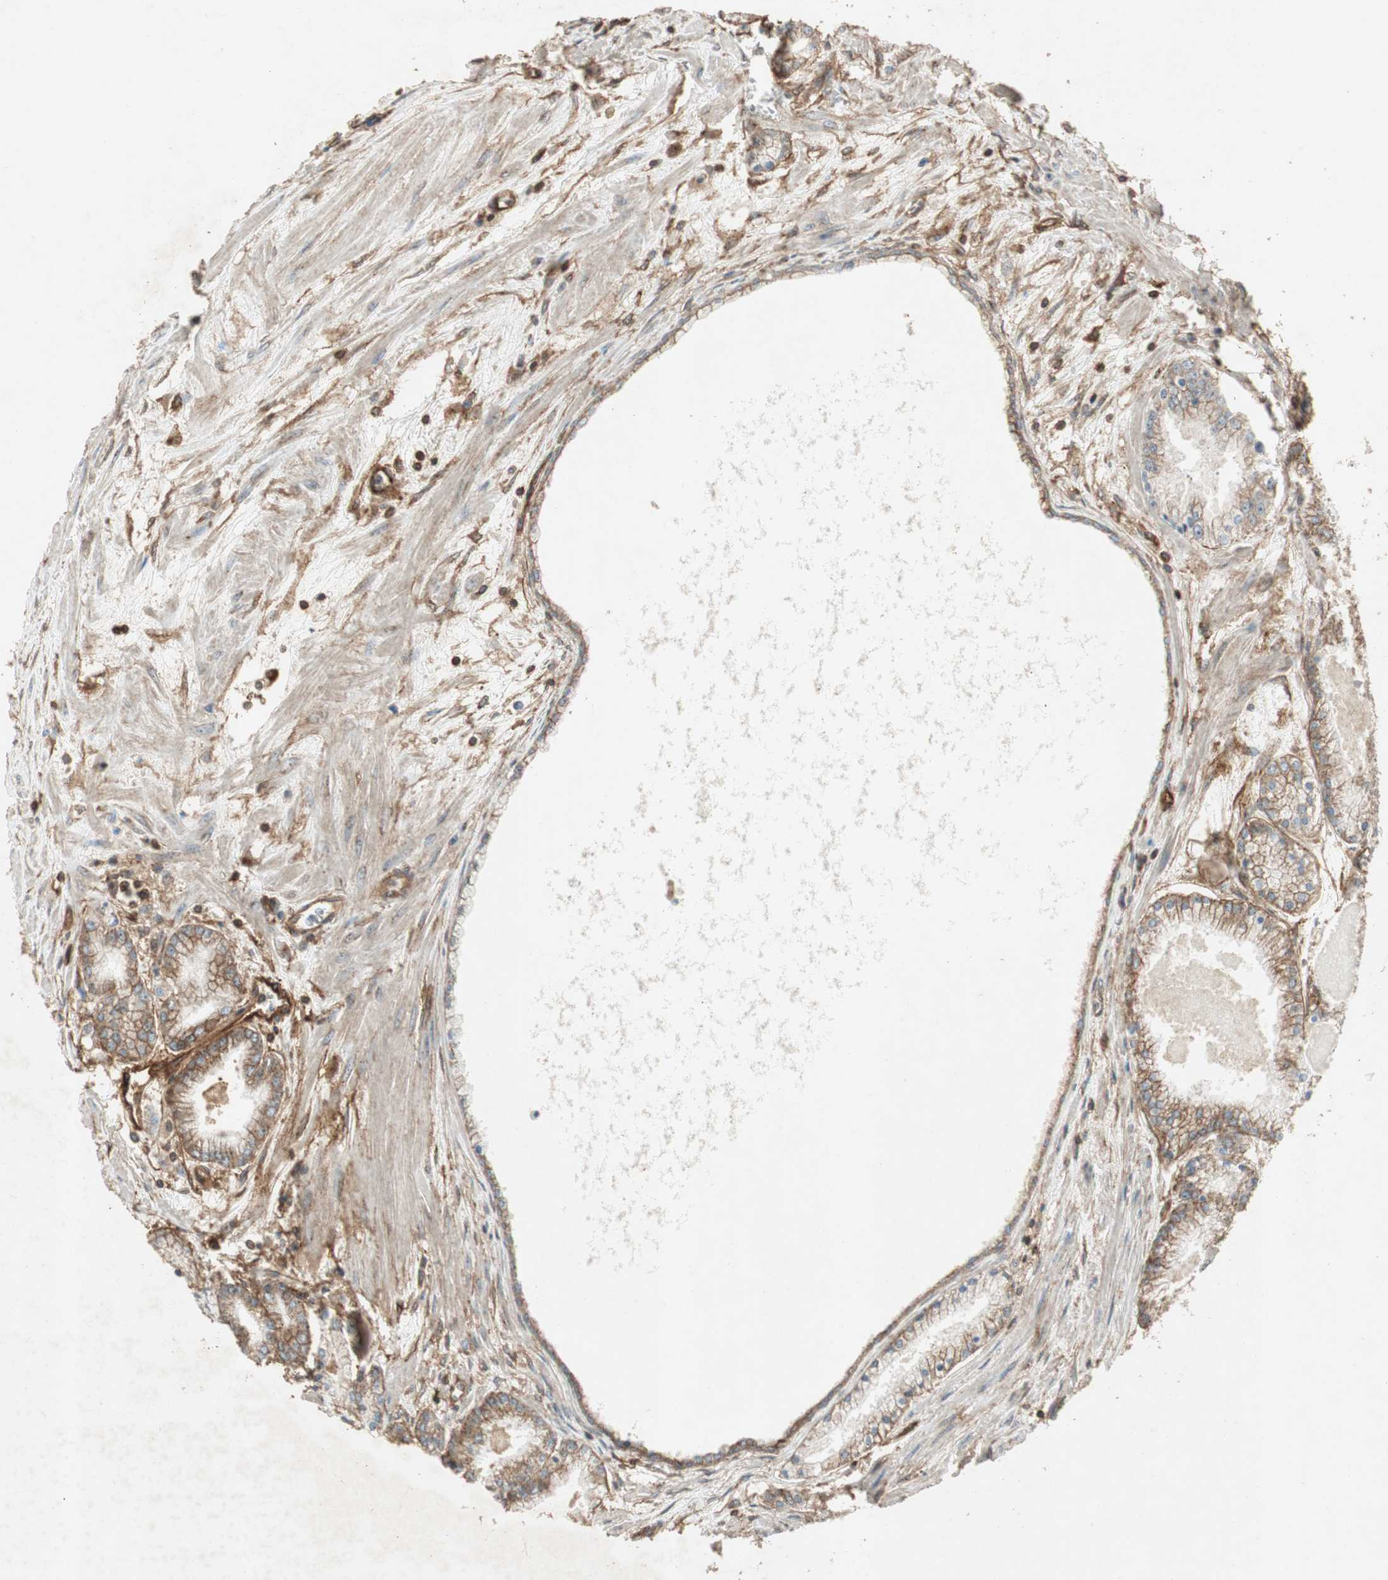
{"staining": {"intensity": "moderate", "quantity": ">75%", "location": "cytoplasmic/membranous"}, "tissue": "prostate cancer", "cell_type": "Tumor cells", "image_type": "cancer", "snomed": [{"axis": "morphology", "description": "Adenocarcinoma, High grade"}, {"axis": "topography", "description": "Prostate"}], "caption": "Prostate cancer was stained to show a protein in brown. There is medium levels of moderate cytoplasmic/membranous positivity in about >75% of tumor cells. (Stains: DAB in brown, nuclei in blue, Microscopy: brightfield microscopy at high magnification).", "gene": "BTN3A3", "patient": {"sex": "male", "age": 61}}